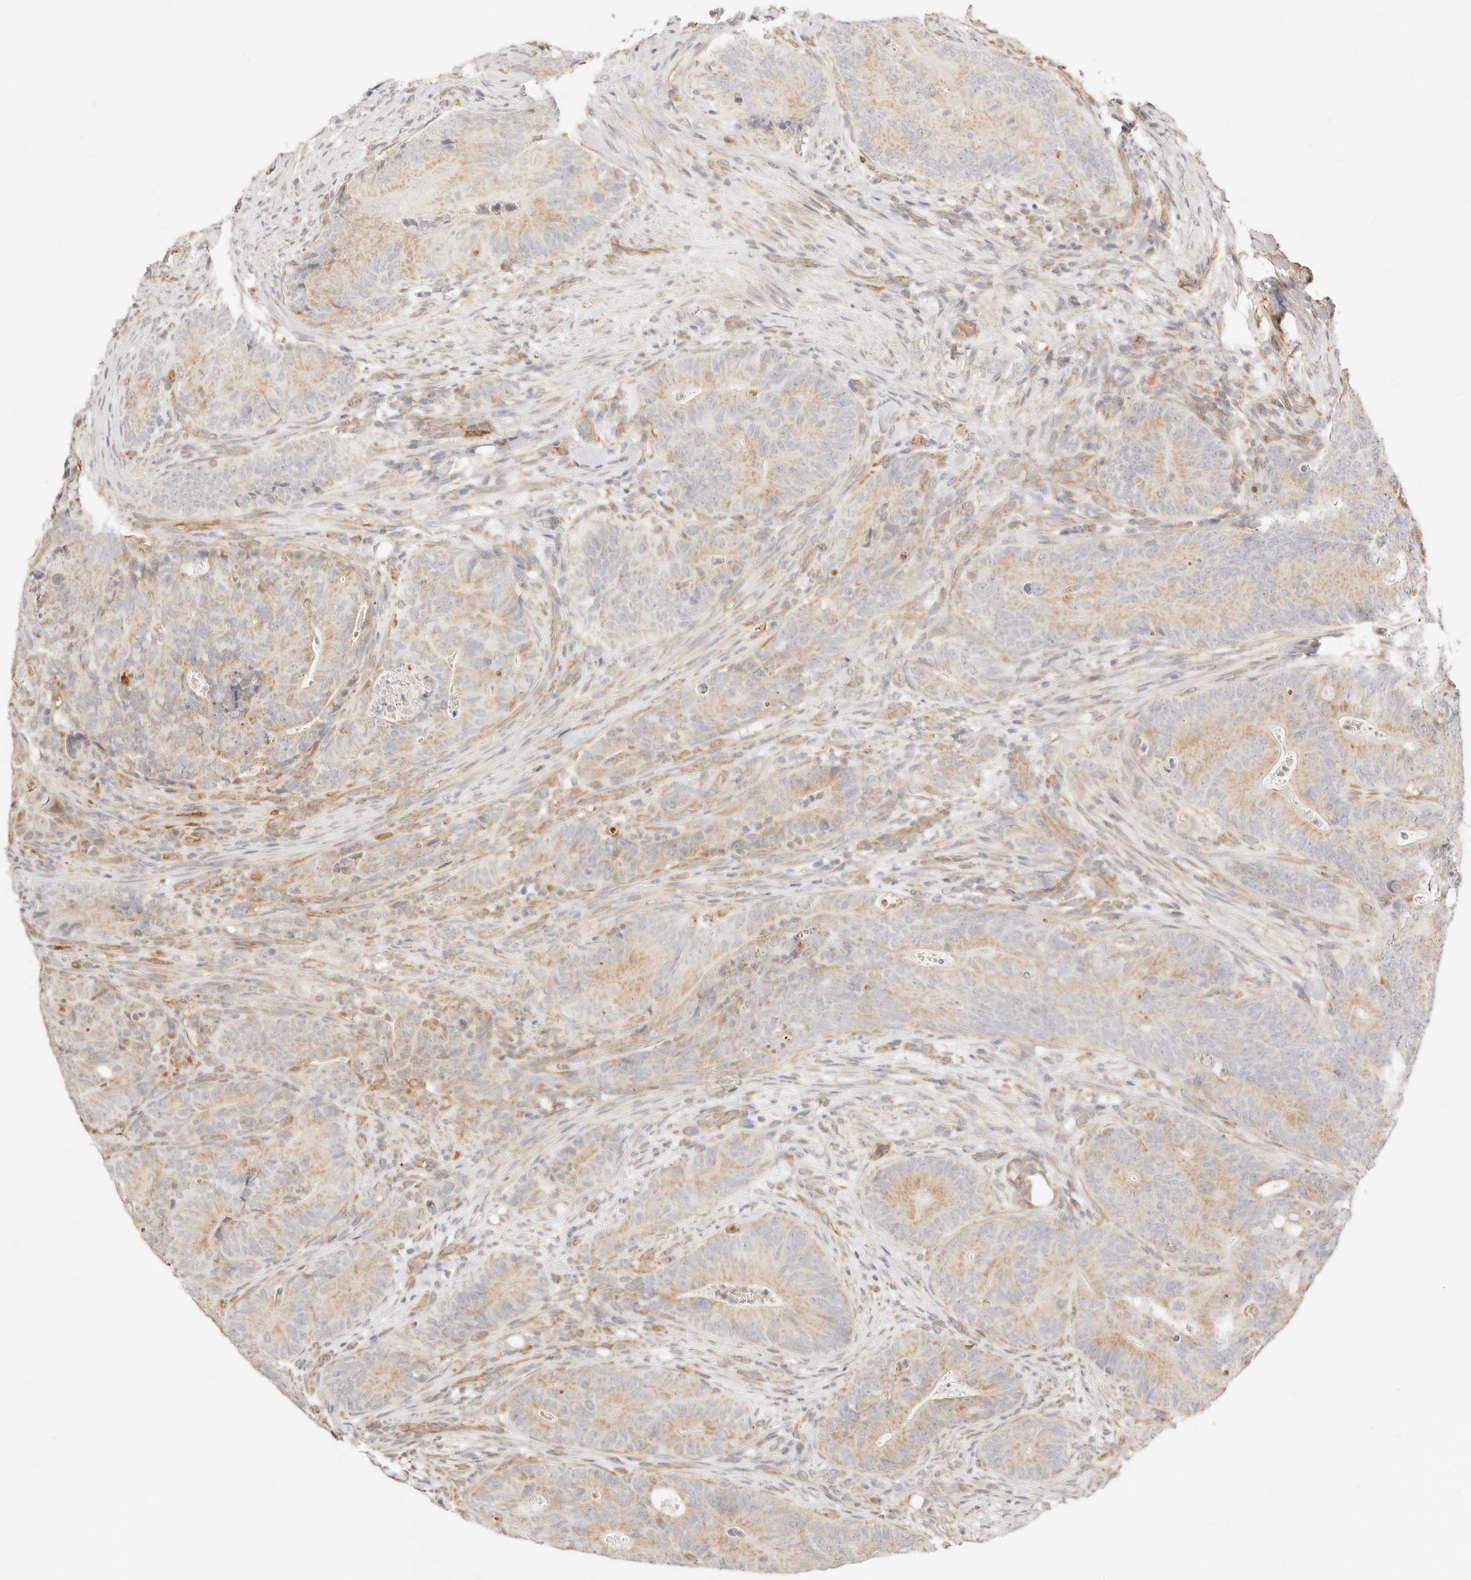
{"staining": {"intensity": "weak", "quantity": ">75%", "location": "cytoplasmic/membranous"}, "tissue": "colorectal cancer", "cell_type": "Tumor cells", "image_type": "cancer", "snomed": [{"axis": "morphology", "description": "Normal tissue, NOS"}, {"axis": "topography", "description": "Colon"}], "caption": "About >75% of tumor cells in colorectal cancer reveal weak cytoplasmic/membranous protein expression as visualized by brown immunohistochemical staining.", "gene": "ZC3H11A", "patient": {"sex": "female", "age": 82}}